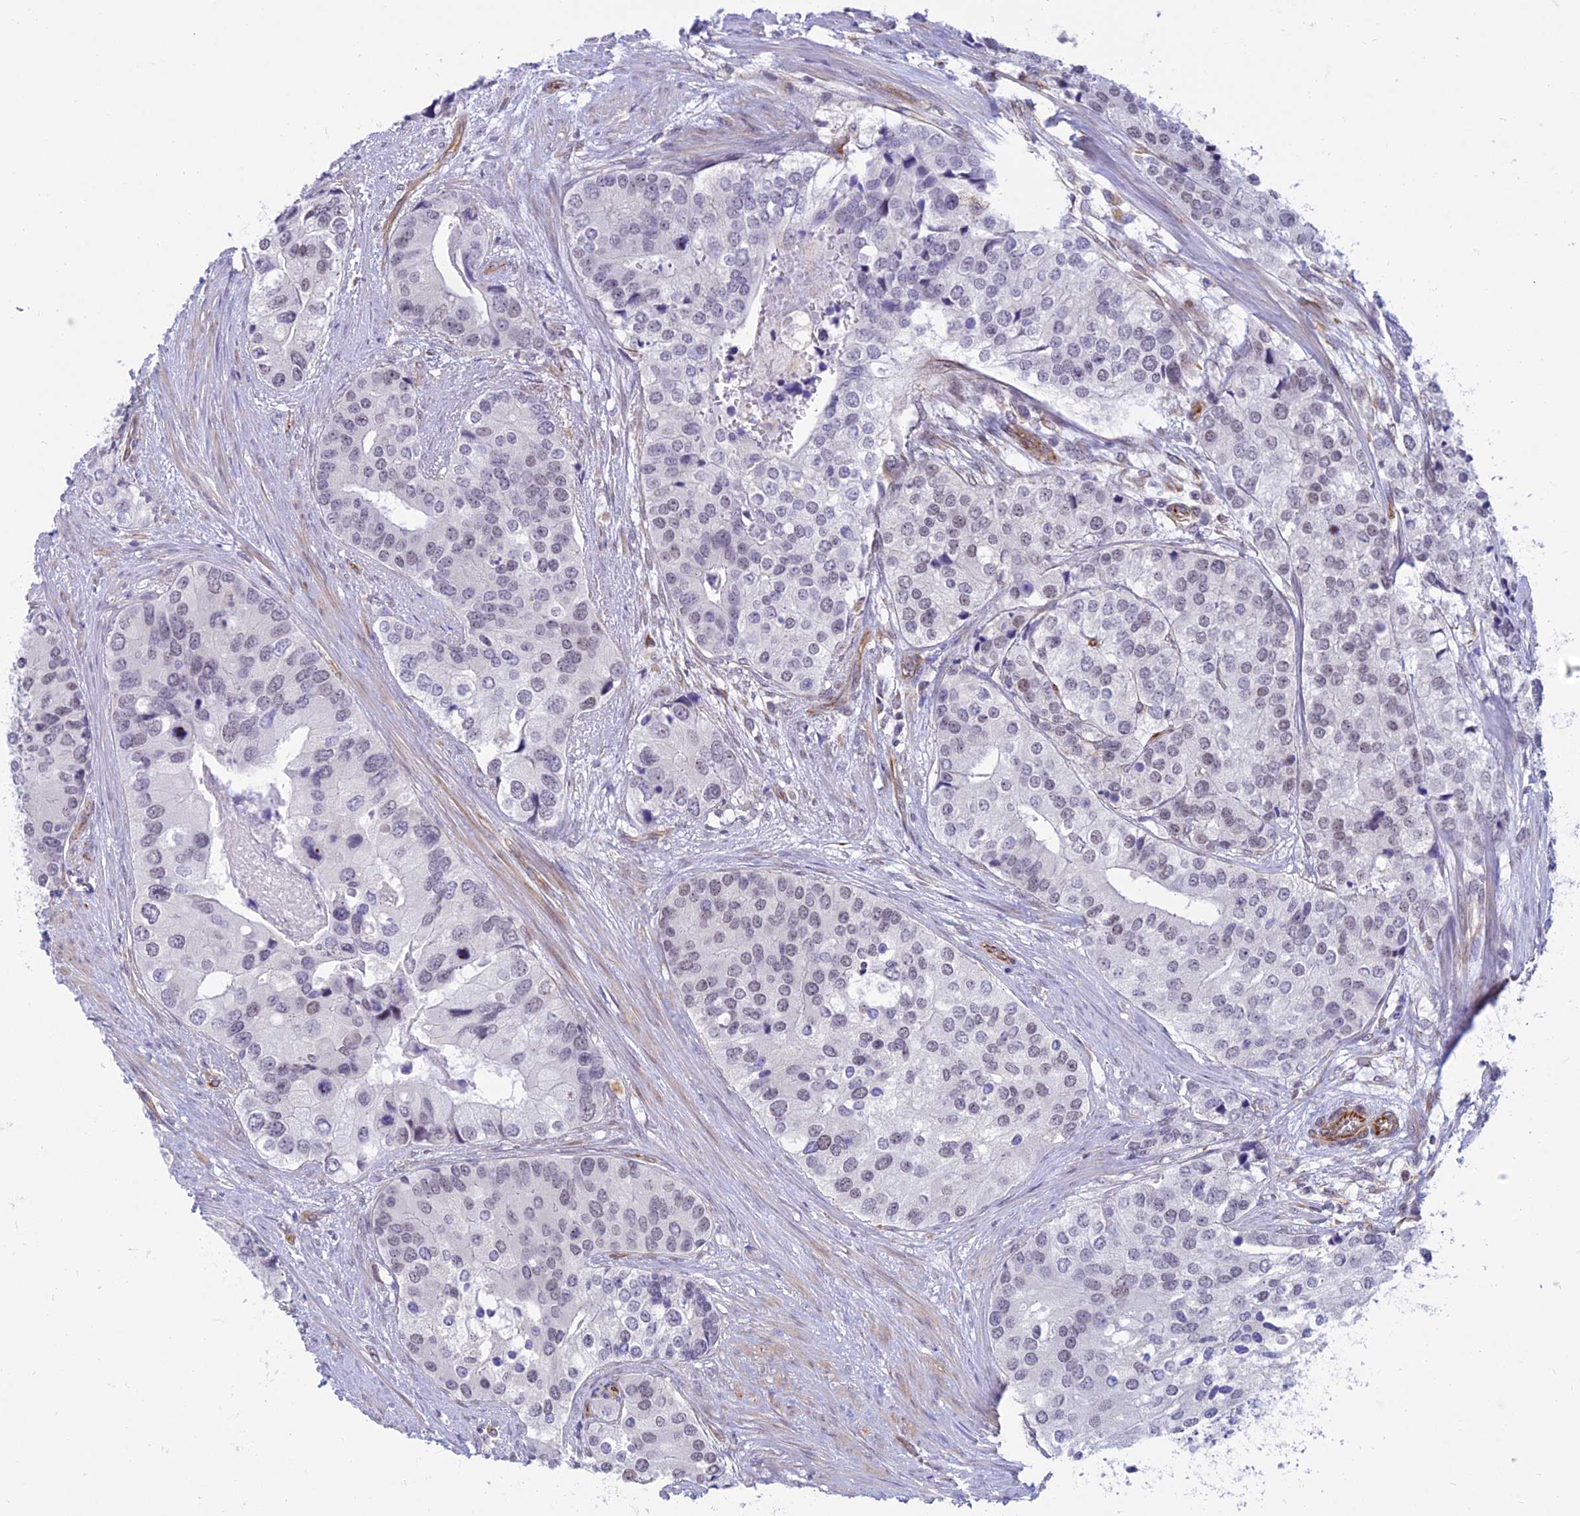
{"staining": {"intensity": "weak", "quantity": "25%-75%", "location": "nuclear"}, "tissue": "prostate cancer", "cell_type": "Tumor cells", "image_type": "cancer", "snomed": [{"axis": "morphology", "description": "Adenocarcinoma, High grade"}, {"axis": "topography", "description": "Prostate"}], "caption": "Prostate adenocarcinoma (high-grade) tissue demonstrates weak nuclear positivity in about 25%-75% of tumor cells, visualized by immunohistochemistry.", "gene": "SAPCD2", "patient": {"sex": "male", "age": 62}}